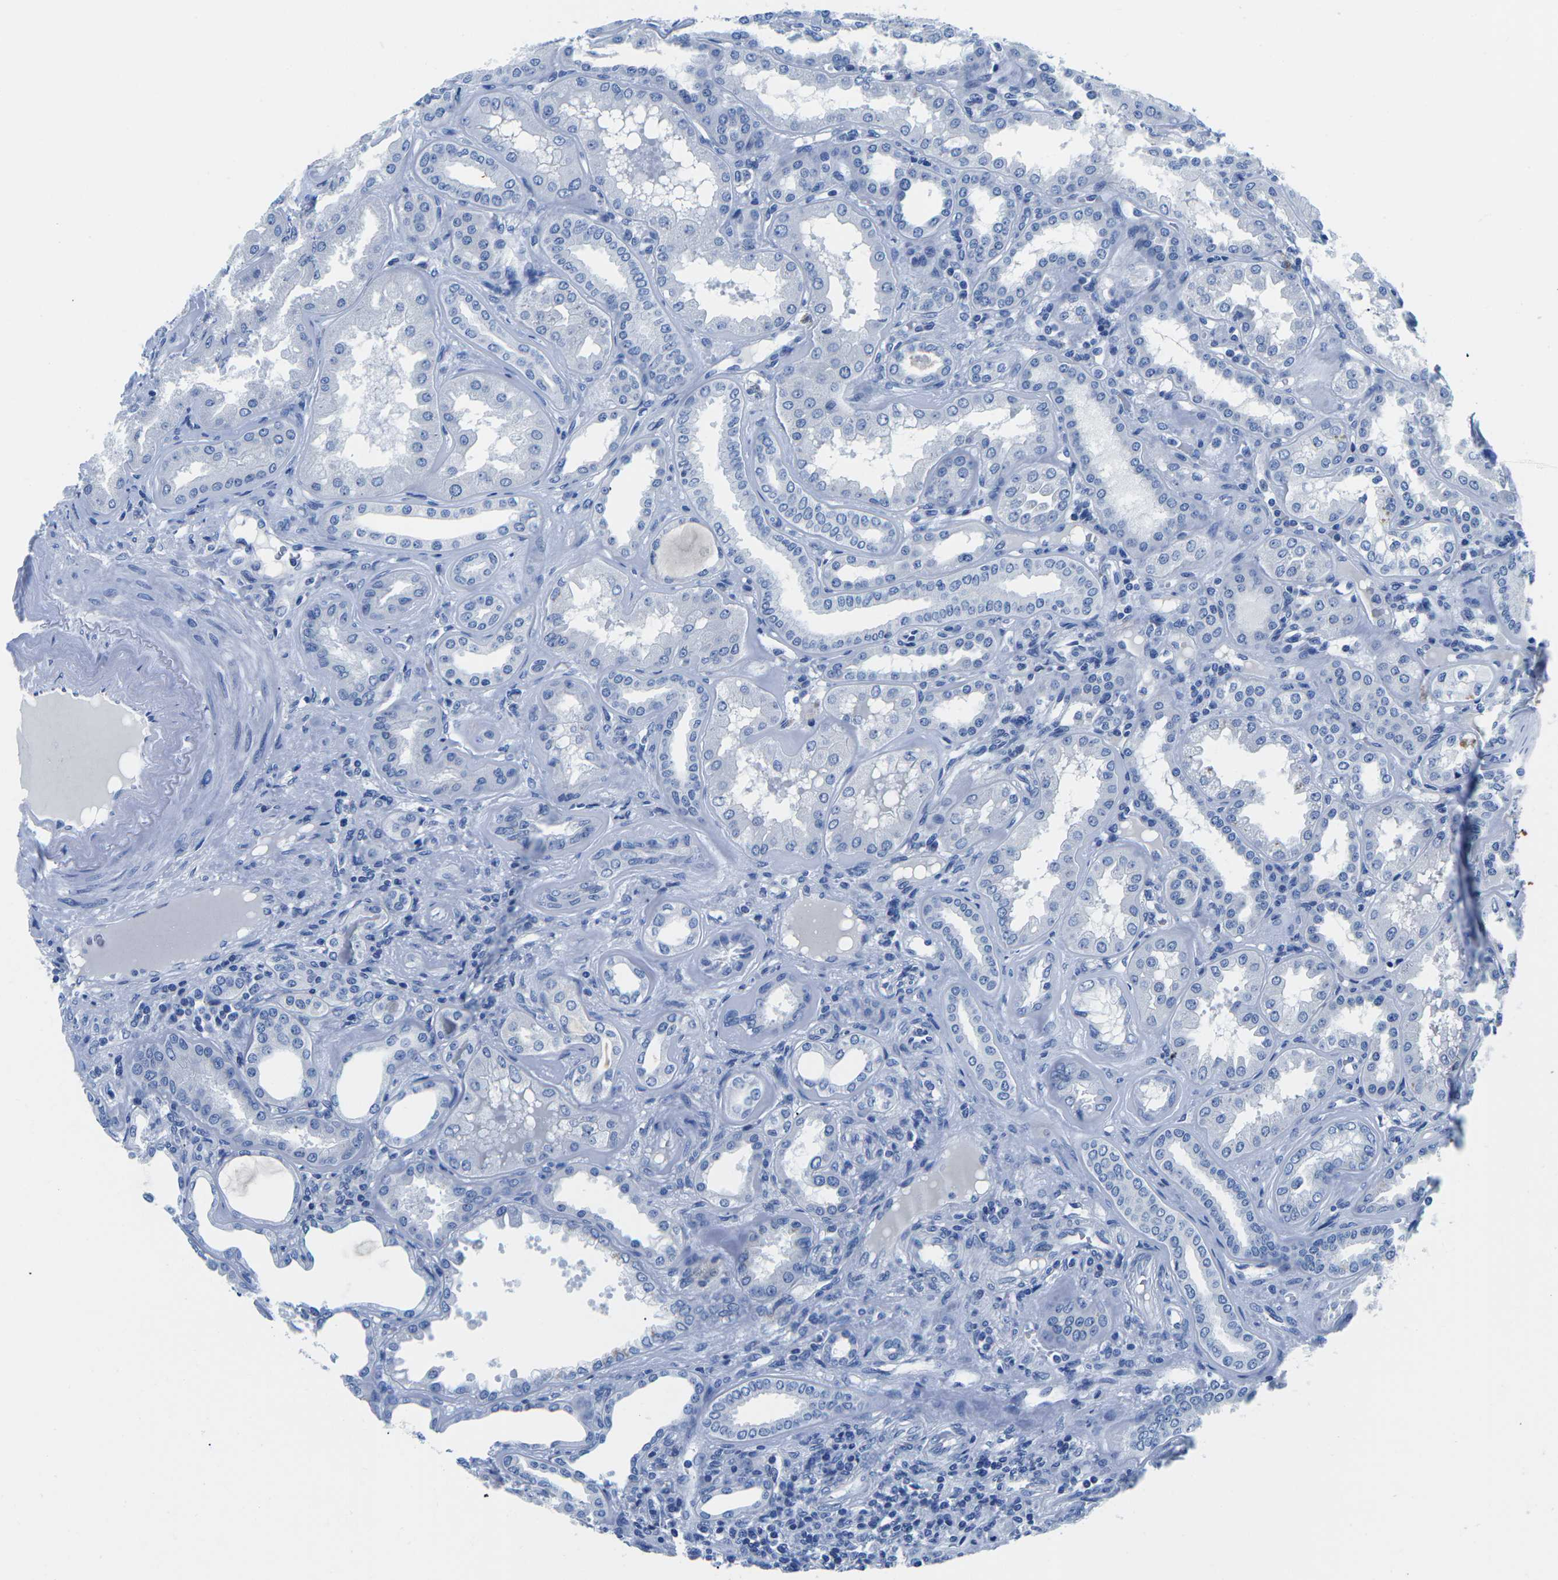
{"staining": {"intensity": "negative", "quantity": "none", "location": "none"}, "tissue": "kidney", "cell_type": "Cells in glomeruli", "image_type": "normal", "snomed": [{"axis": "morphology", "description": "Normal tissue, NOS"}, {"axis": "topography", "description": "Kidney"}], "caption": "Immunohistochemistry histopathology image of unremarkable kidney: kidney stained with DAB shows no significant protein positivity in cells in glomeruli. (DAB (3,3'-diaminobenzidine) immunohistochemistry with hematoxylin counter stain).", "gene": "CYP1A2", "patient": {"sex": "female", "age": 56}}